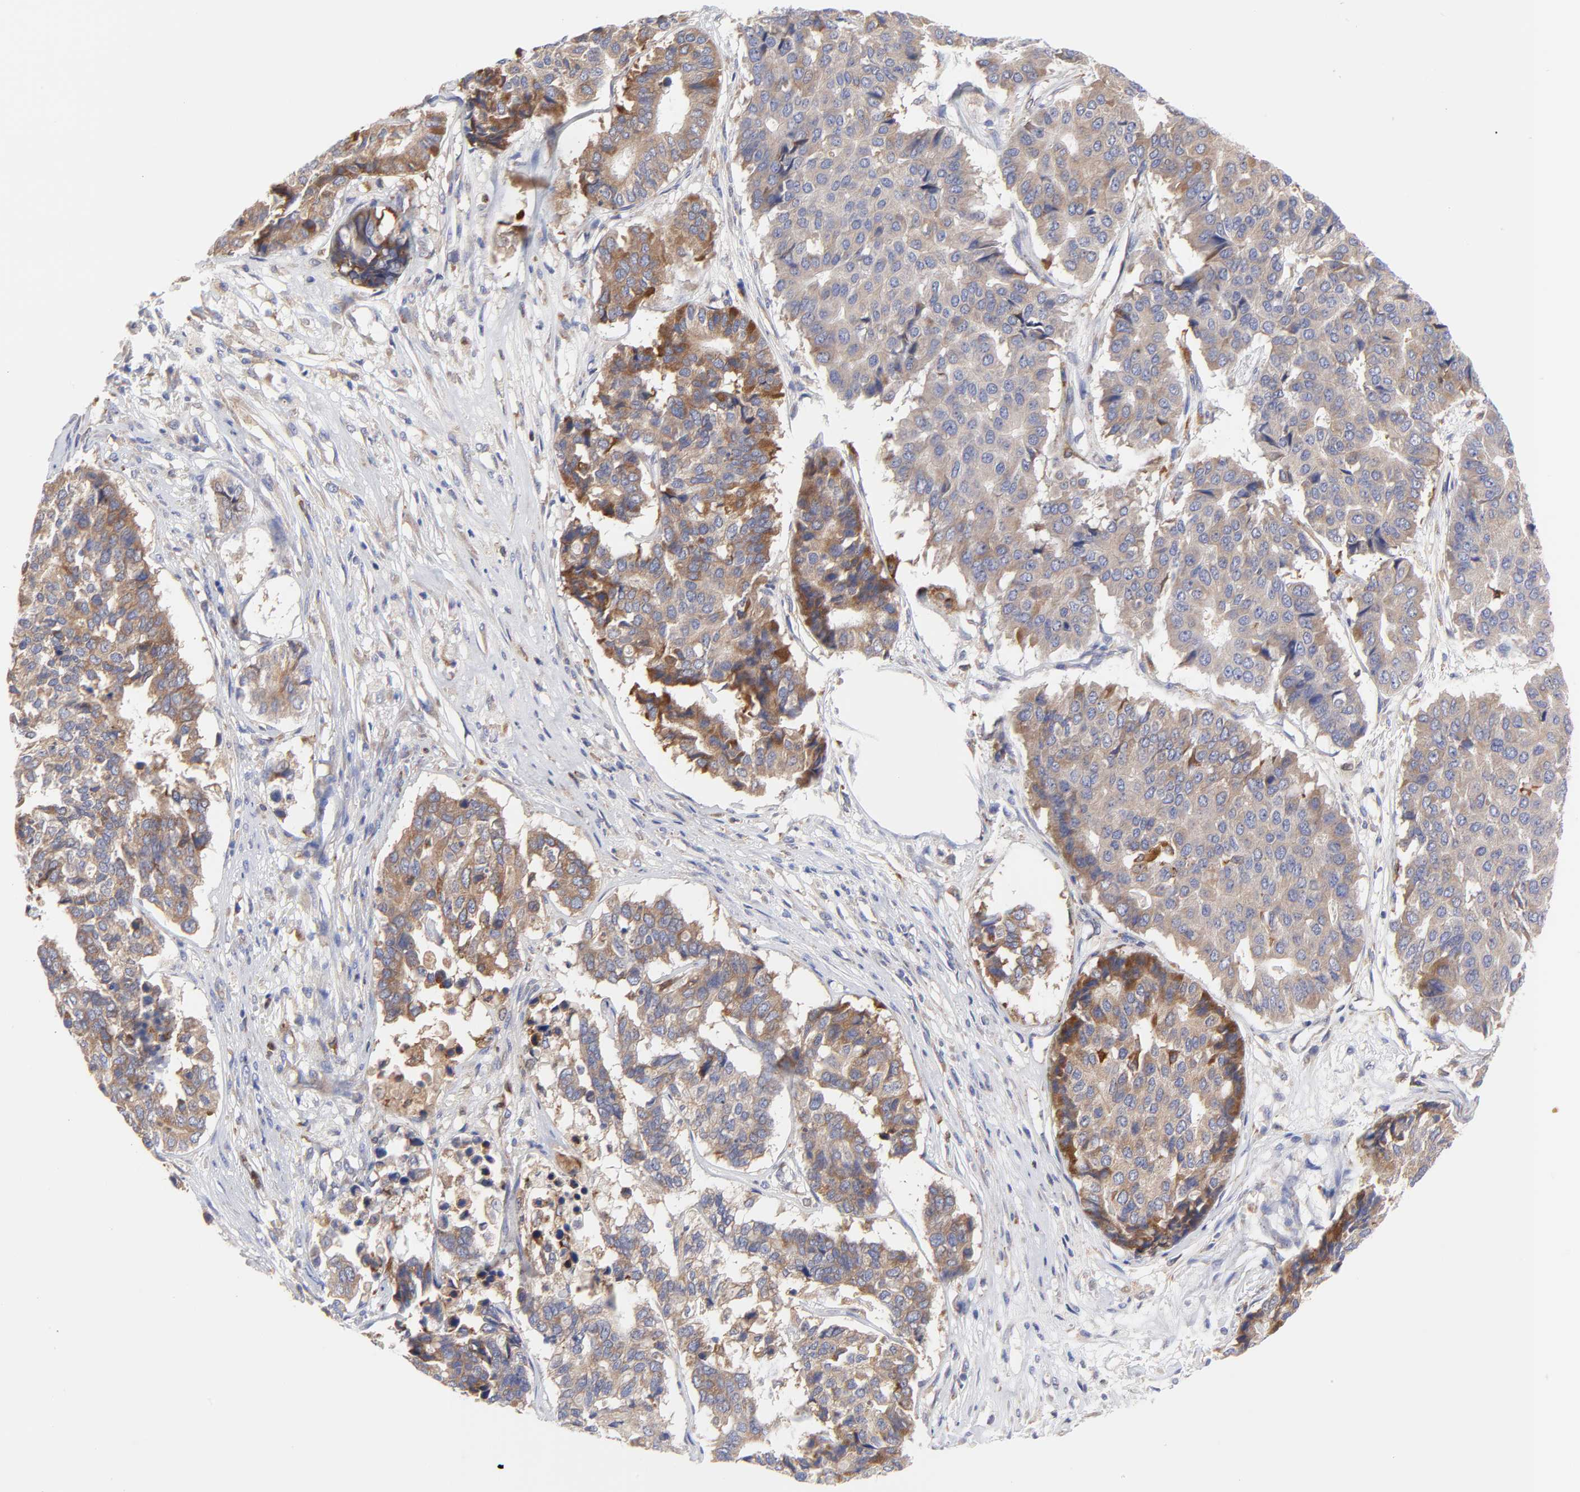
{"staining": {"intensity": "moderate", "quantity": ">75%", "location": "cytoplasmic/membranous"}, "tissue": "pancreatic cancer", "cell_type": "Tumor cells", "image_type": "cancer", "snomed": [{"axis": "morphology", "description": "Adenocarcinoma, NOS"}, {"axis": "topography", "description": "Pancreas"}], "caption": "There is medium levels of moderate cytoplasmic/membranous staining in tumor cells of pancreatic cancer (adenocarcinoma), as demonstrated by immunohistochemical staining (brown color).", "gene": "MOSPD2", "patient": {"sex": "male", "age": 50}}